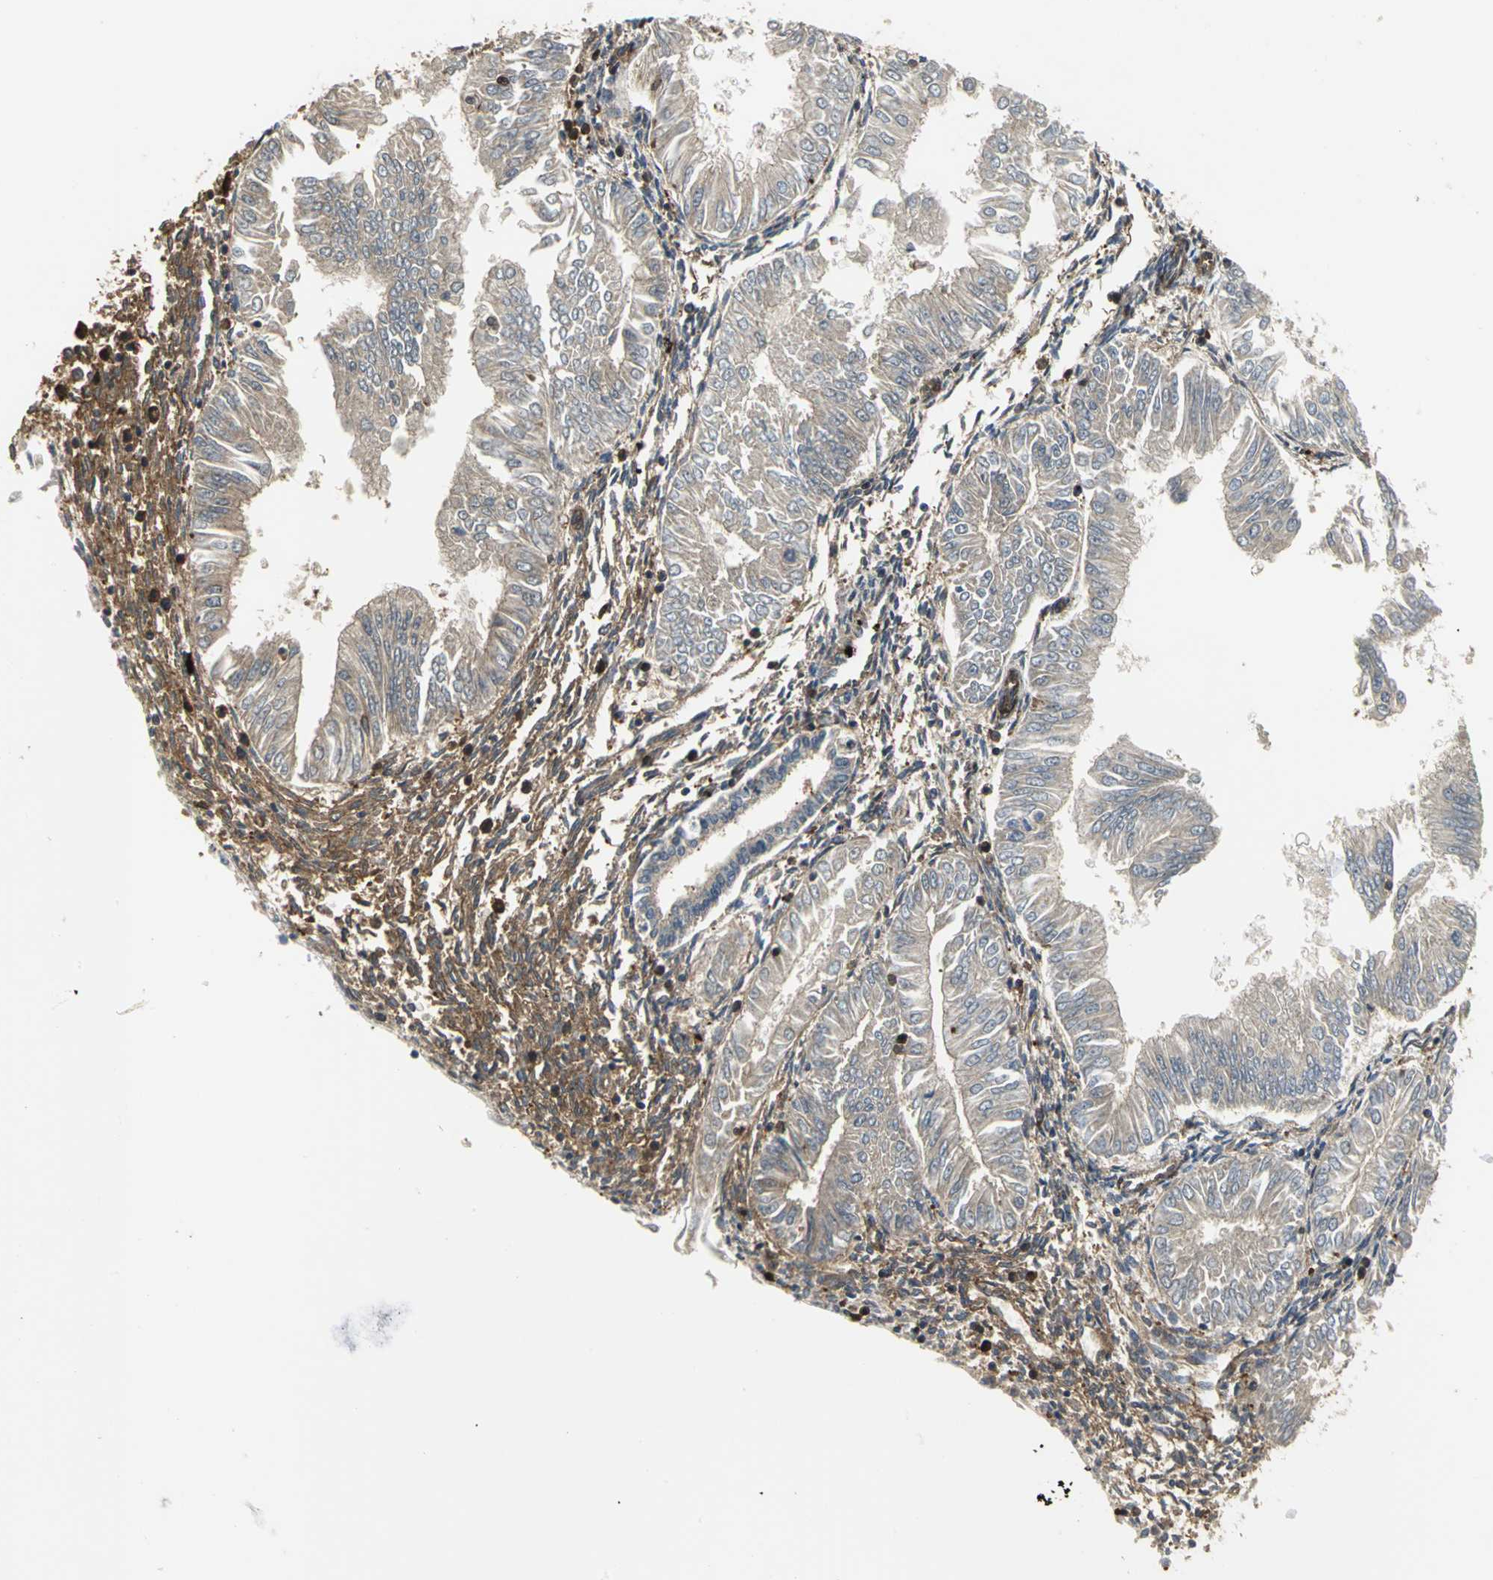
{"staining": {"intensity": "weak", "quantity": "25%-75%", "location": "cytoplasmic/membranous"}, "tissue": "endometrial cancer", "cell_type": "Tumor cells", "image_type": "cancer", "snomed": [{"axis": "morphology", "description": "Adenocarcinoma, NOS"}, {"axis": "topography", "description": "Endometrium"}], "caption": "IHC of human endometrial adenocarcinoma shows low levels of weak cytoplasmic/membranous positivity in about 25%-75% of tumor cells.", "gene": "TLN1", "patient": {"sex": "female", "age": 53}}